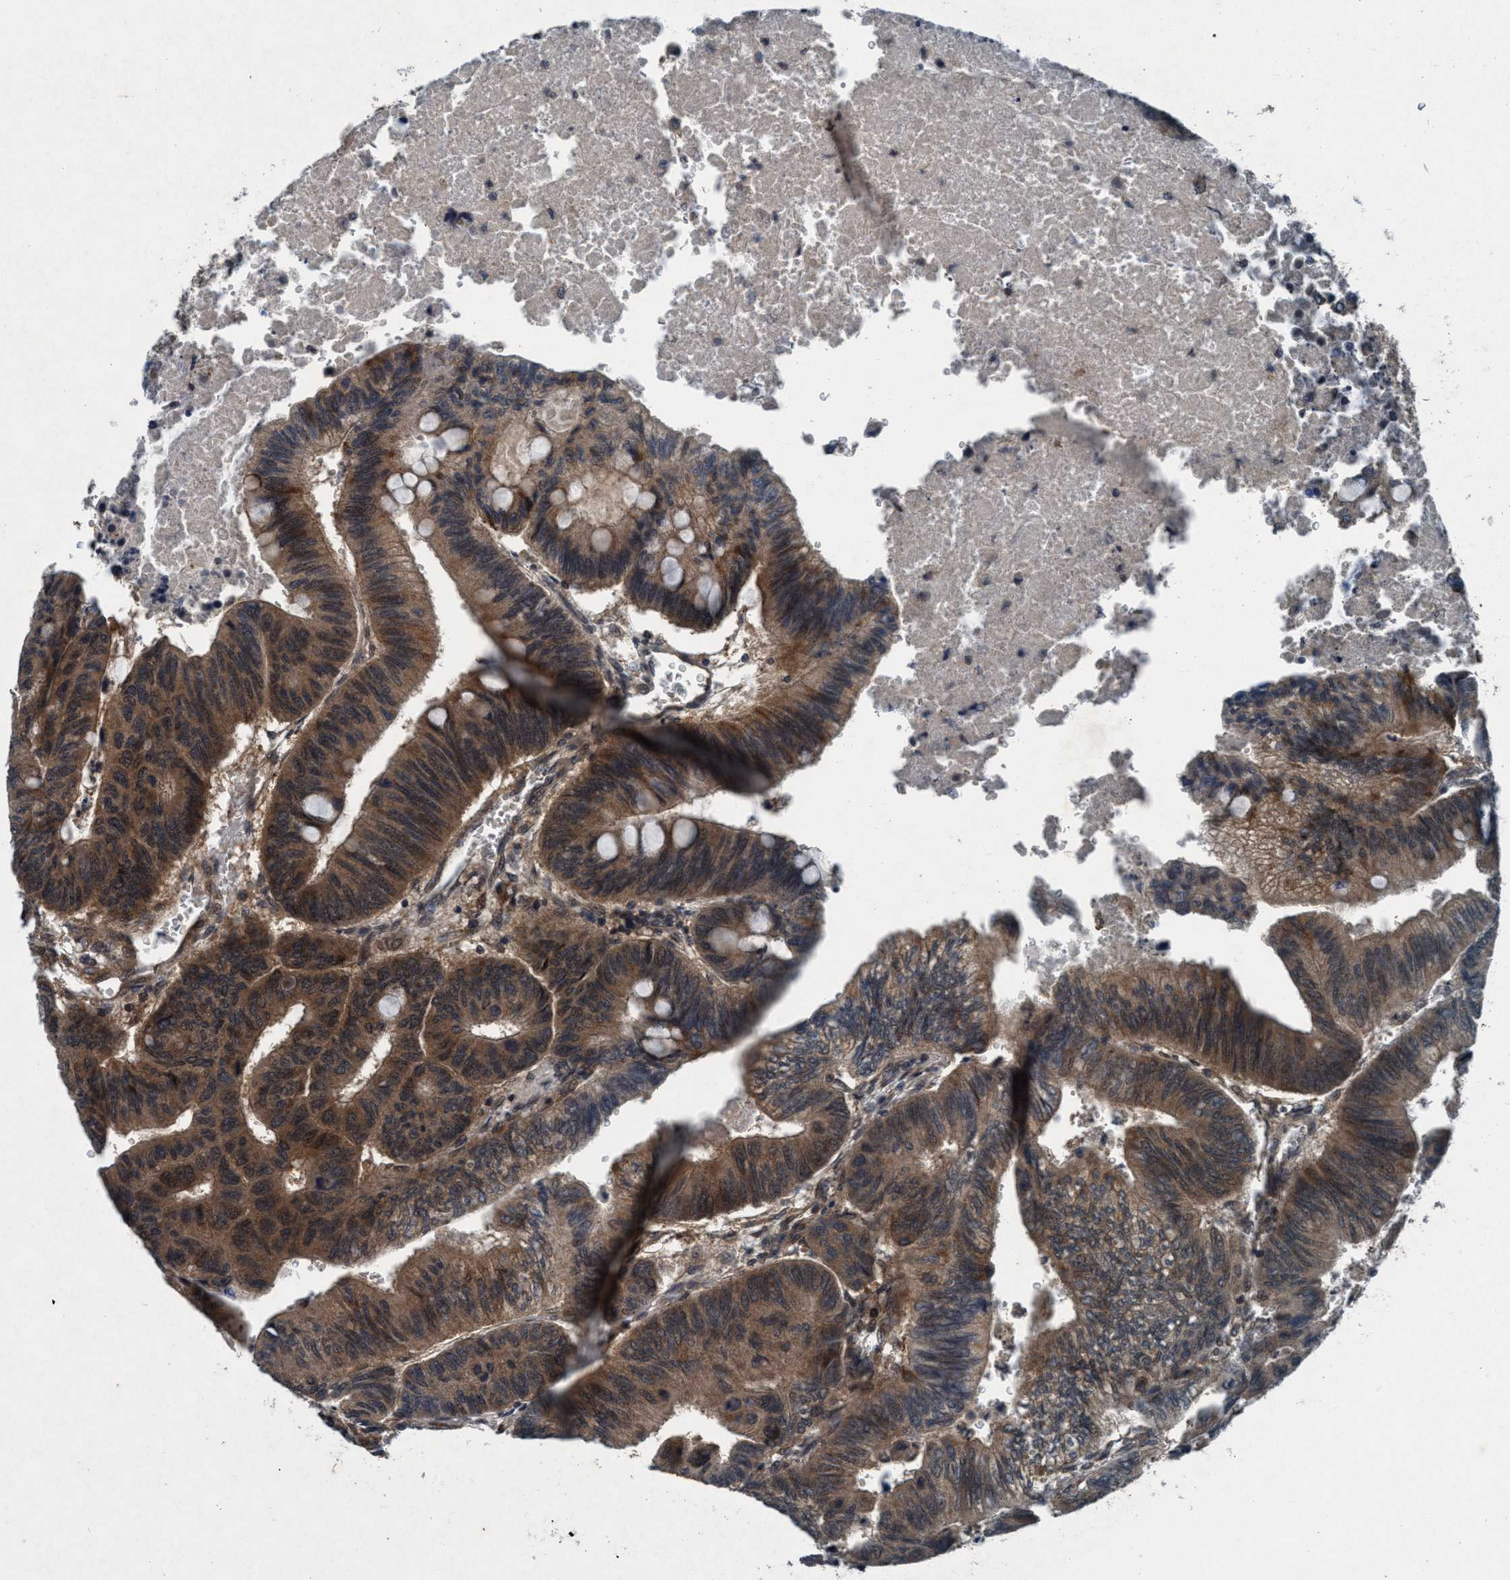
{"staining": {"intensity": "strong", "quantity": ">75%", "location": "cytoplasmic/membranous"}, "tissue": "colorectal cancer", "cell_type": "Tumor cells", "image_type": "cancer", "snomed": [{"axis": "morphology", "description": "Normal tissue, NOS"}, {"axis": "morphology", "description": "Adenocarcinoma, NOS"}, {"axis": "topography", "description": "Rectum"}, {"axis": "topography", "description": "Peripheral nerve tissue"}], "caption": "Adenocarcinoma (colorectal) stained with DAB (3,3'-diaminobenzidine) IHC displays high levels of strong cytoplasmic/membranous positivity in about >75% of tumor cells.", "gene": "AKT1S1", "patient": {"sex": "male", "age": 92}}